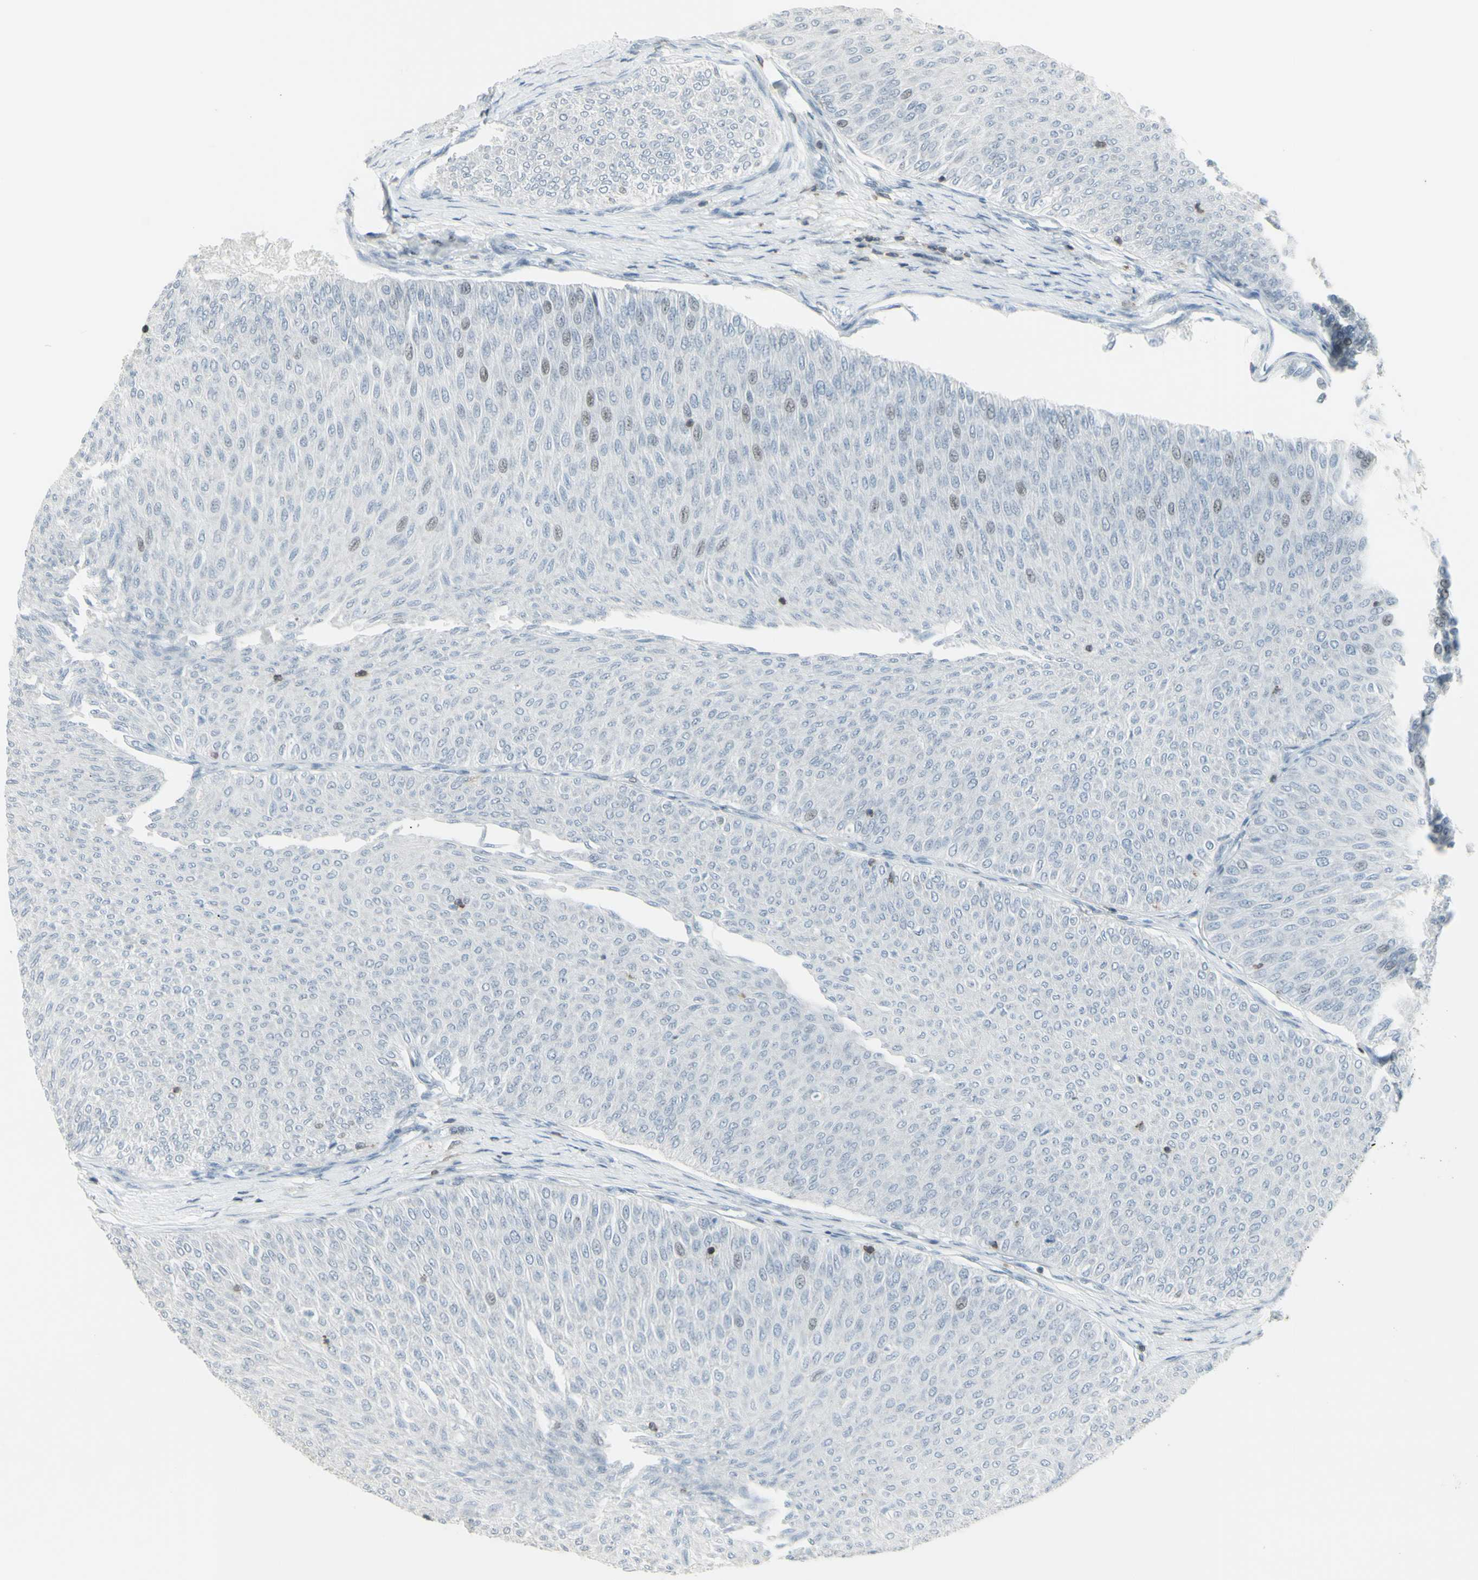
{"staining": {"intensity": "negative", "quantity": "none", "location": "none"}, "tissue": "urothelial cancer", "cell_type": "Tumor cells", "image_type": "cancer", "snomed": [{"axis": "morphology", "description": "Urothelial carcinoma, Low grade"}, {"axis": "topography", "description": "Urinary bladder"}], "caption": "Micrograph shows no protein staining in tumor cells of urothelial cancer tissue.", "gene": "NRG1", "patient": {"sex": "male", "age": 78}}